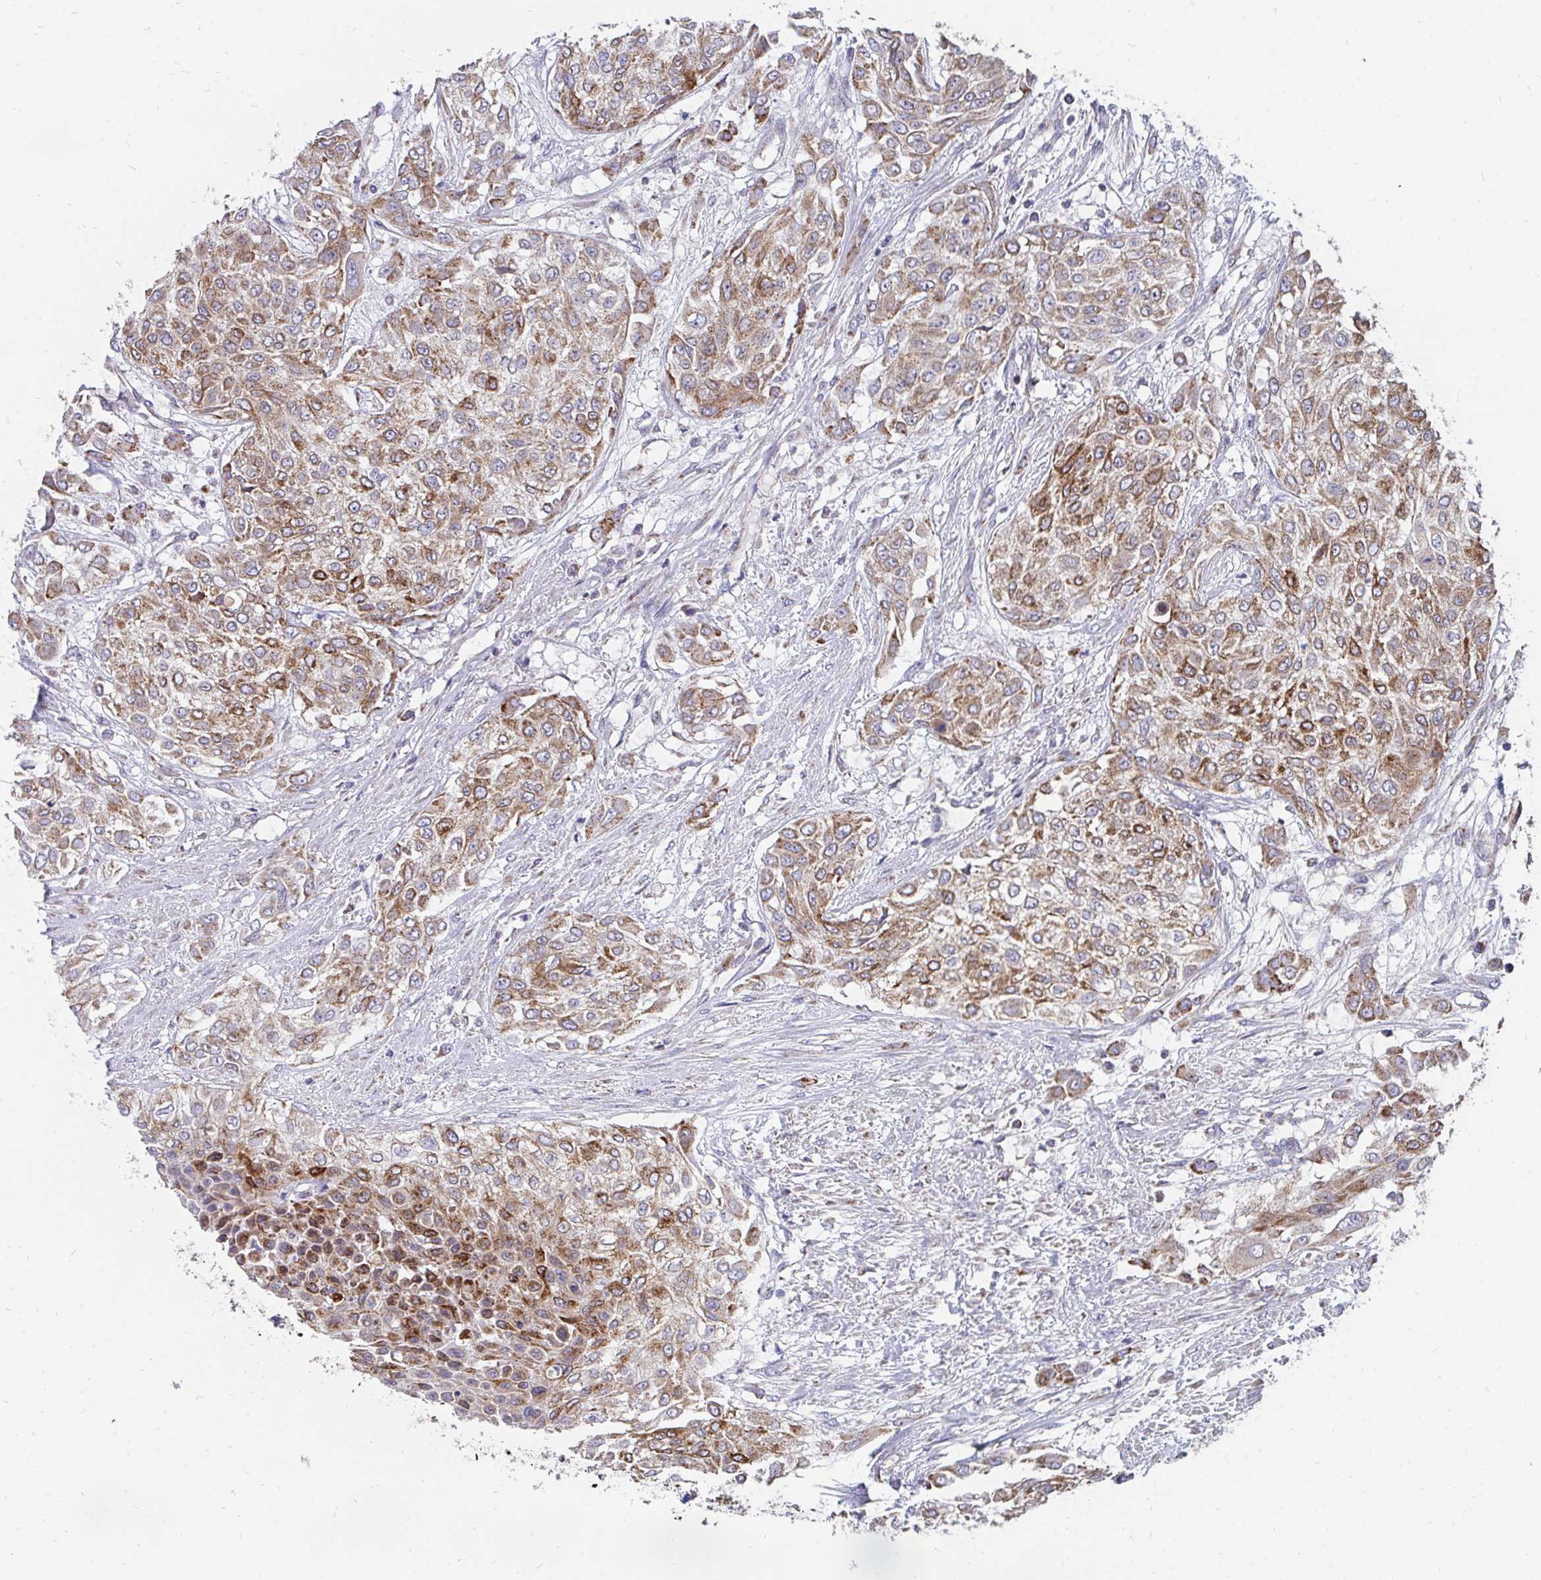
{"staining": {"intensity": "moderate", "quantity": ">75%", "location": "cytoplasmic/membranous"}, "tissue": "urothelial cancer", "cell_type": "Tumor cells", "image_type": "cancer", "snomed": [{"axis": "morphology", "description": "Urothelial carcinoma, High grade"}, {"axis": "topography", "description": "Urinary bladder"}], "caption": "This micrograph reveals immunohistochemistry (IHC) staining of human urothelial carcinoma (high-grade), with medium moderate cytoplasmic/membranous expression in approximately >75% of tumor cells.", "gene": "PC", "patient": {"sex": "male", "age": 57}}